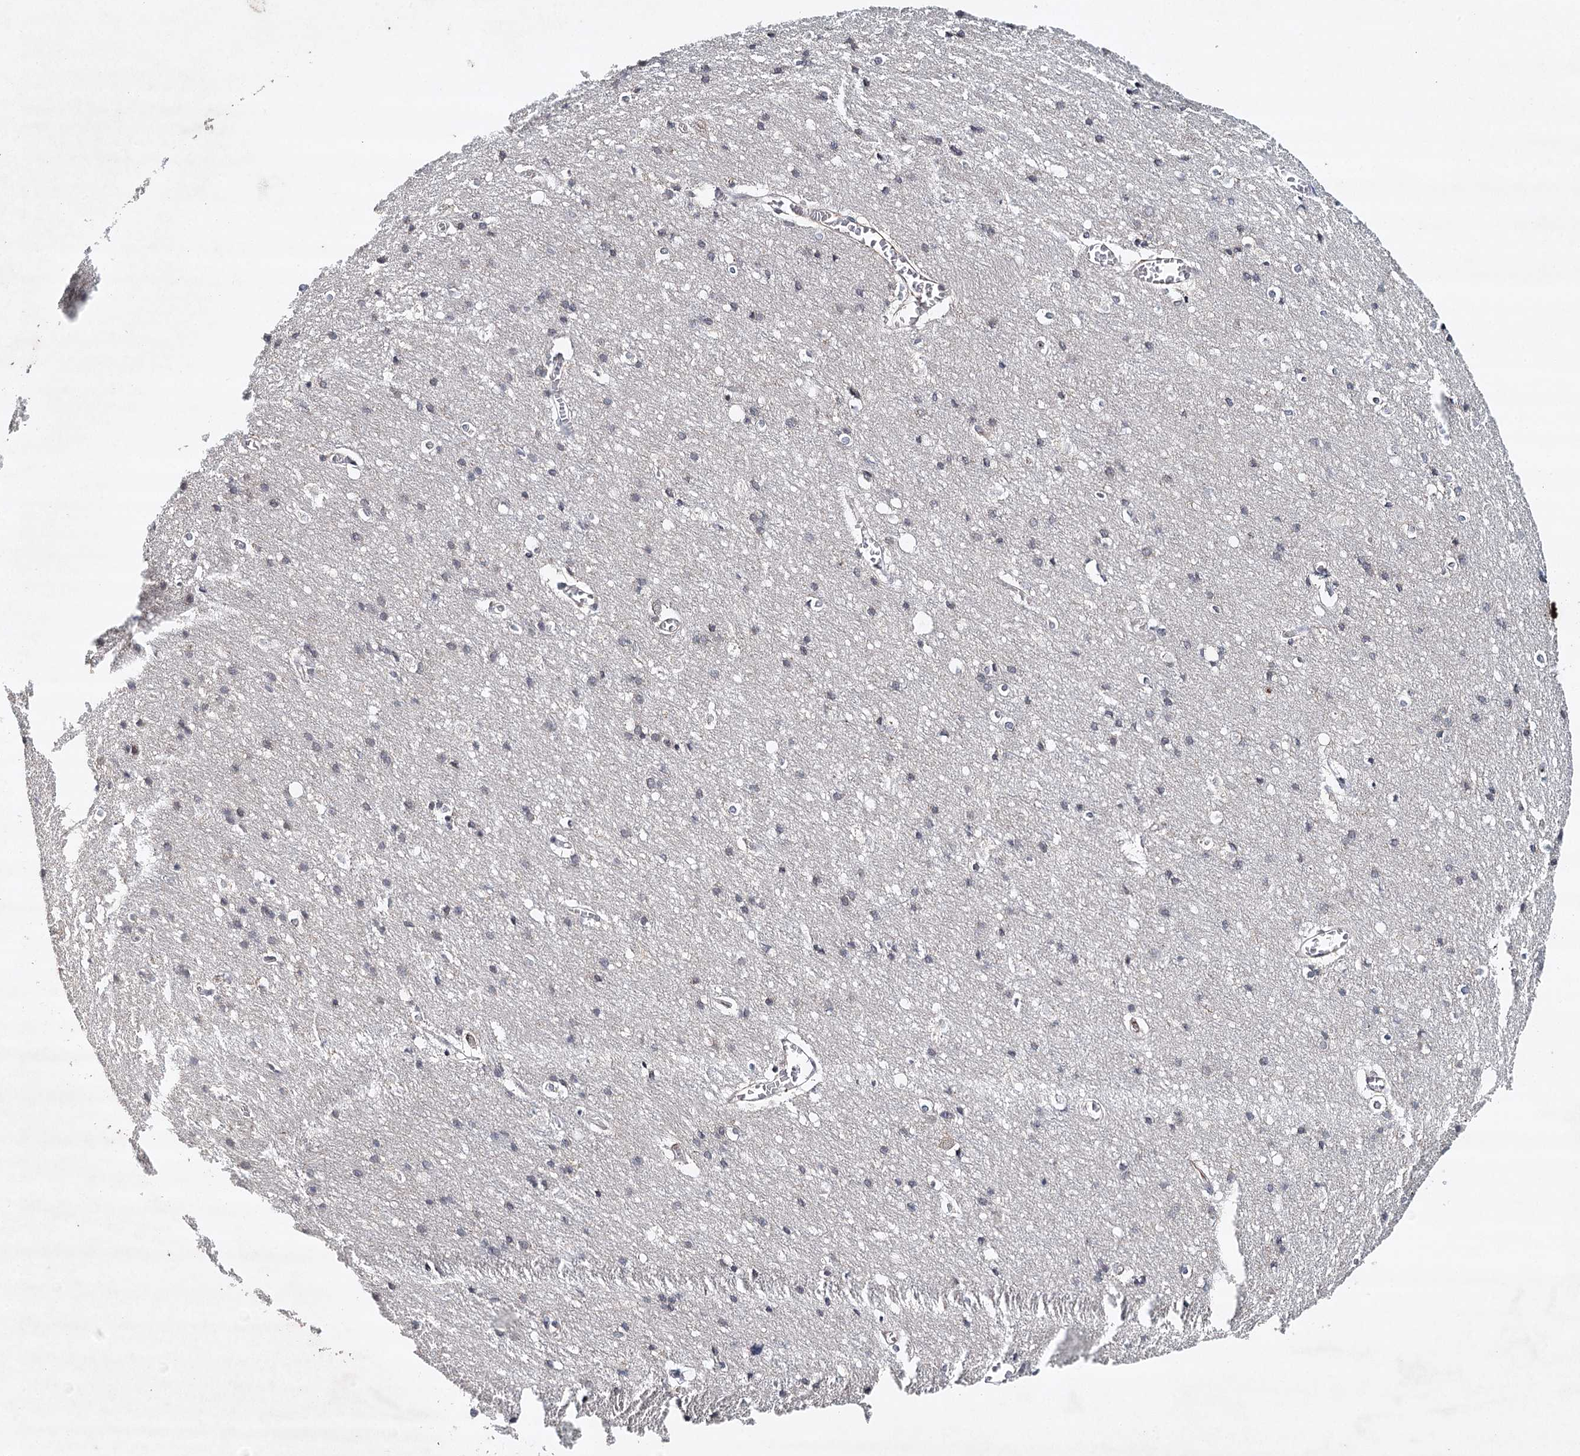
{"staining": {"intensity": "weak", "quantity": "<25%", "location": "cytoplasmic/membranous"}, "tissue": "cerebral cortex", "cell_type": "Endothelial cells", "image_type": "normal", "snomed": [{"axis": "morphology", "description": "Normal tissue, NOS"}, {"axis": "topography", "description": "Cerebral cortex"}], "caption": "Unremarkable cerebral cortex was stained to show a protein in brown. There is no significant positivity in endothelial cells. Brightfield microscopy of immunohistochemistry stained with DAB (3,3'-diaminobenzidine) (brown) and hematoxylin (blue), captured at high magnification.", "gene": "SYNPO", "patient": {"sex": "male", "age": 54}}